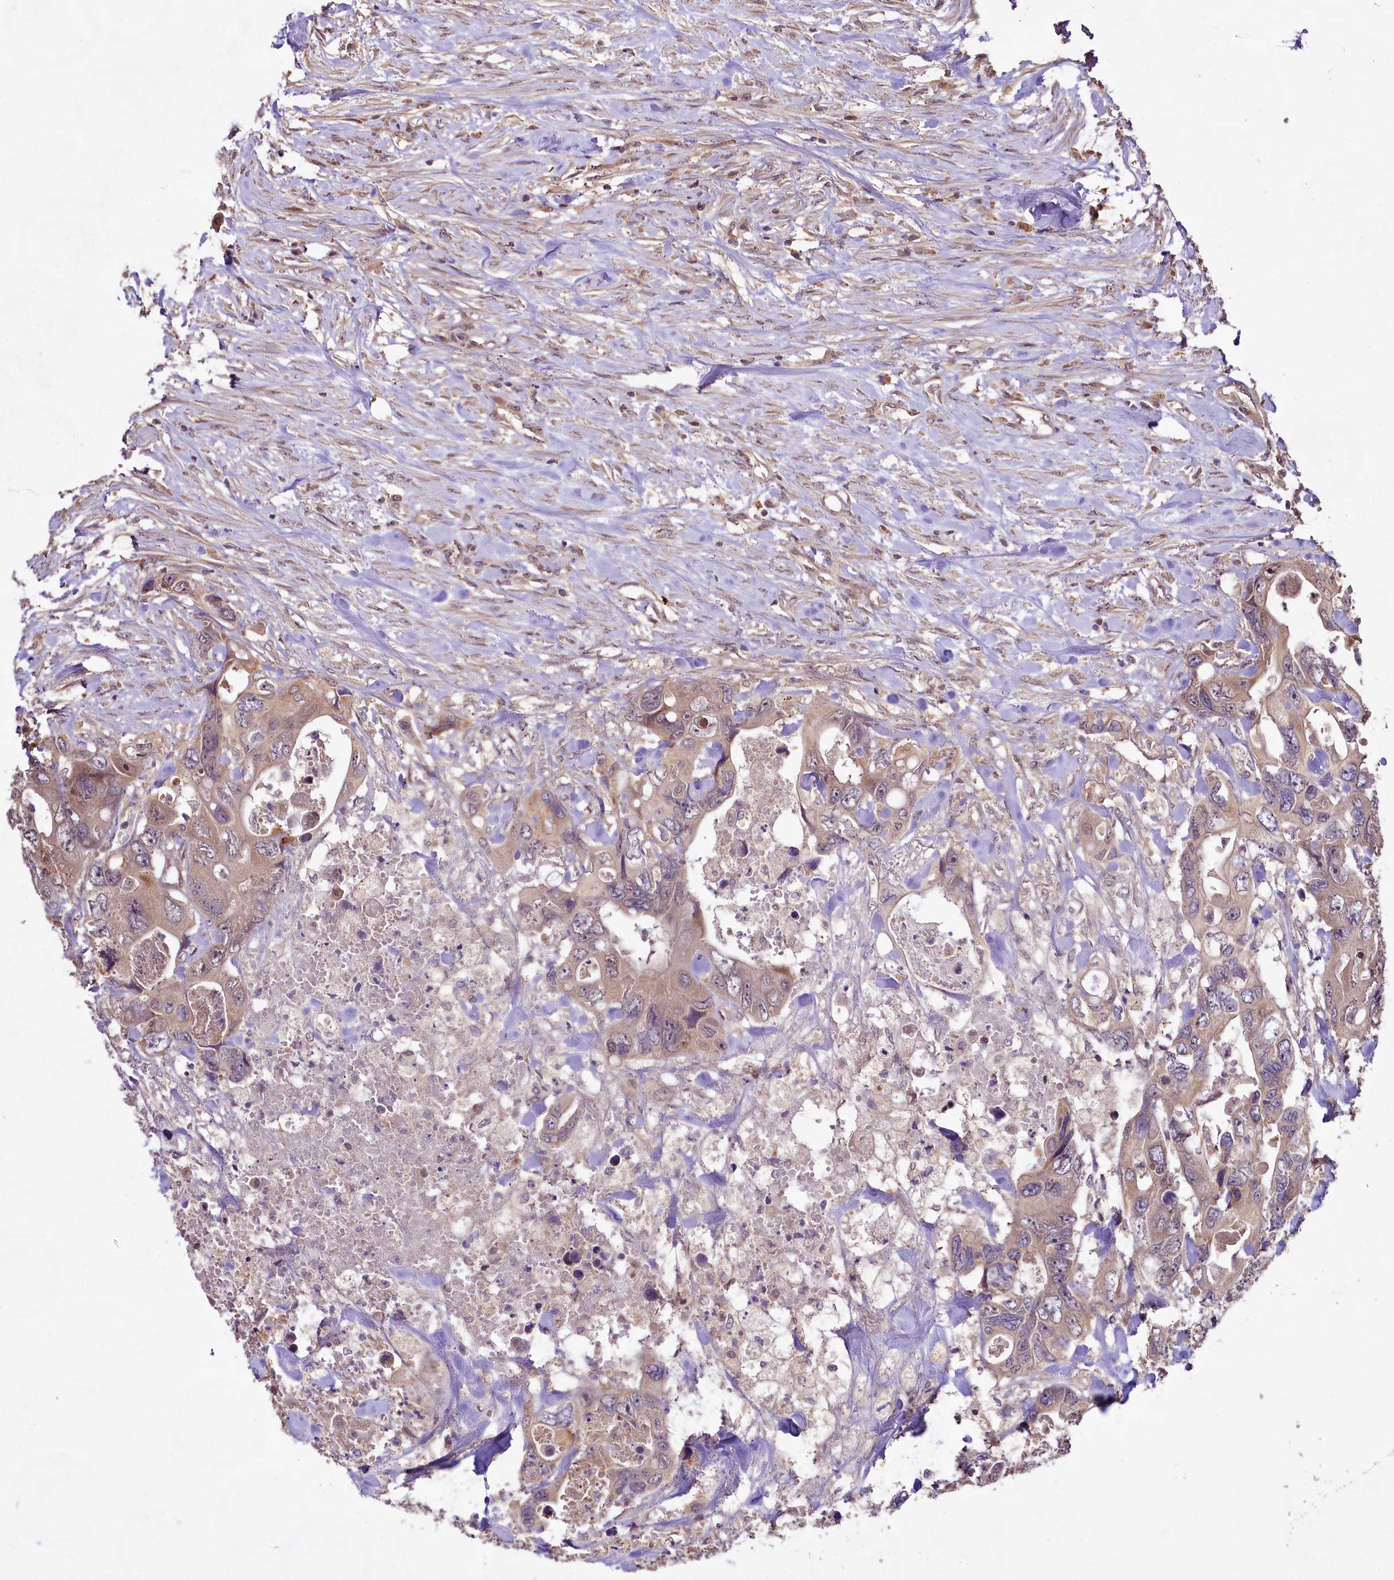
{"staining": {"intensity": "moderate", "quantity": "25%-75%", "location": "nuclear"}, "tissue": "colorectal cancer", "cell_type": "Tumor cells", "image_type": "cancer", "snomed": [{"axis": "morphology", "description": "Adenocarcinoma, NOS"}, {"axis": "topography", "description": "Rectum"}], "caption": "Protein analysis of colorectal cancer (adenocarcinoma) tissue exhibits moderate nuclear positivity in about 25%-75% of tumor cells.", "gene": "RRP8", "patient": {"sex": "male", "age": 57}}